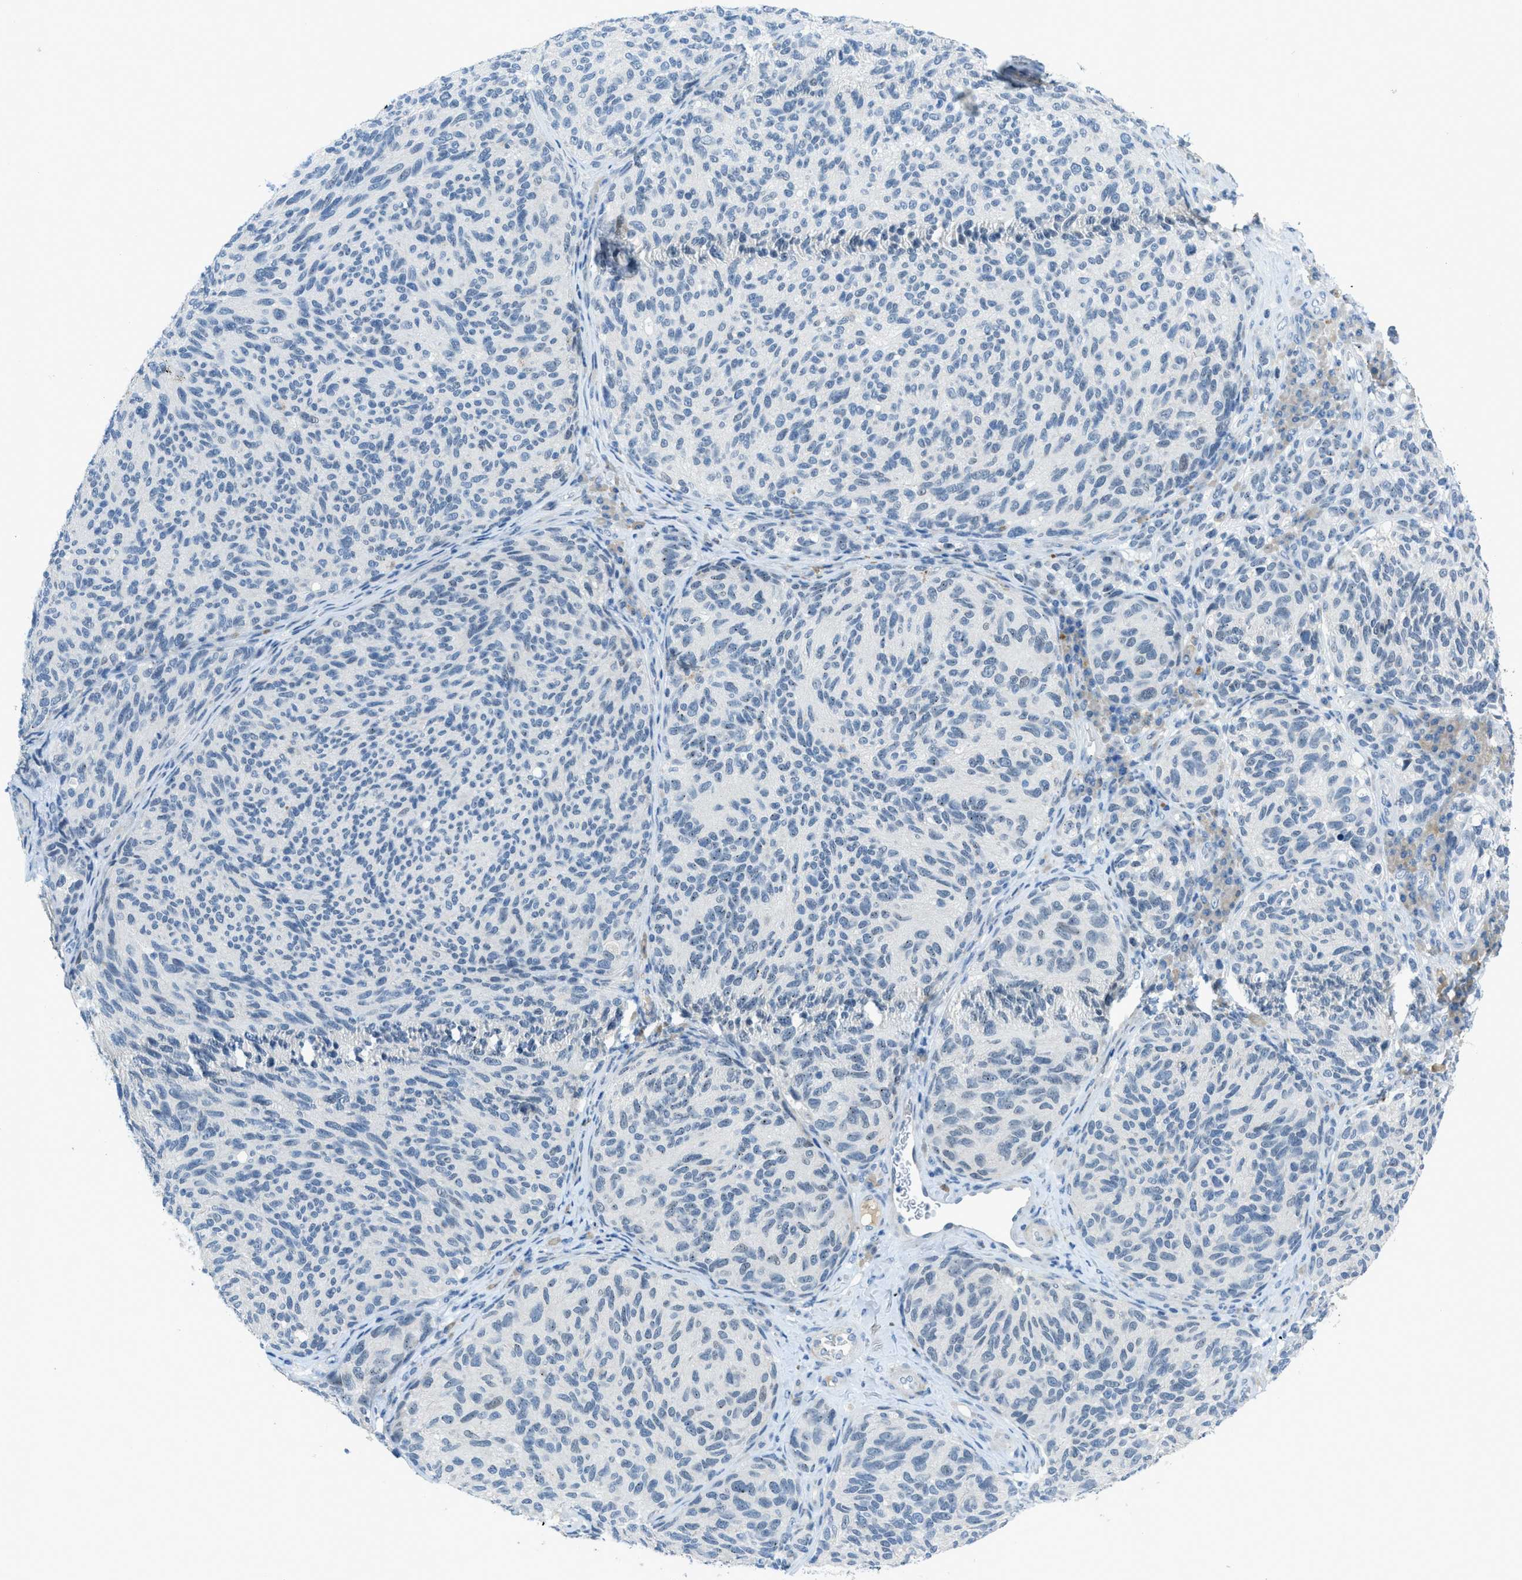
{"staining": {"intensity": "negative", "quantity": "none", "location": "none"}, "tissue": "melanoma", "cell_type": "Tumor cells", "image_type": "cancer", "snomed": [{"axis": "morphology", "description": "Malignant melanoma, NOS"}, {"axis": "topography", "description": "Skin"}], "caption": "Malignant melanoma stained for a protein using immunohistochemistry (IHC) demonstrates no staining tumor cells.", "gene": "KLHL8", "patient": {"sex": "female", "age": 73}}